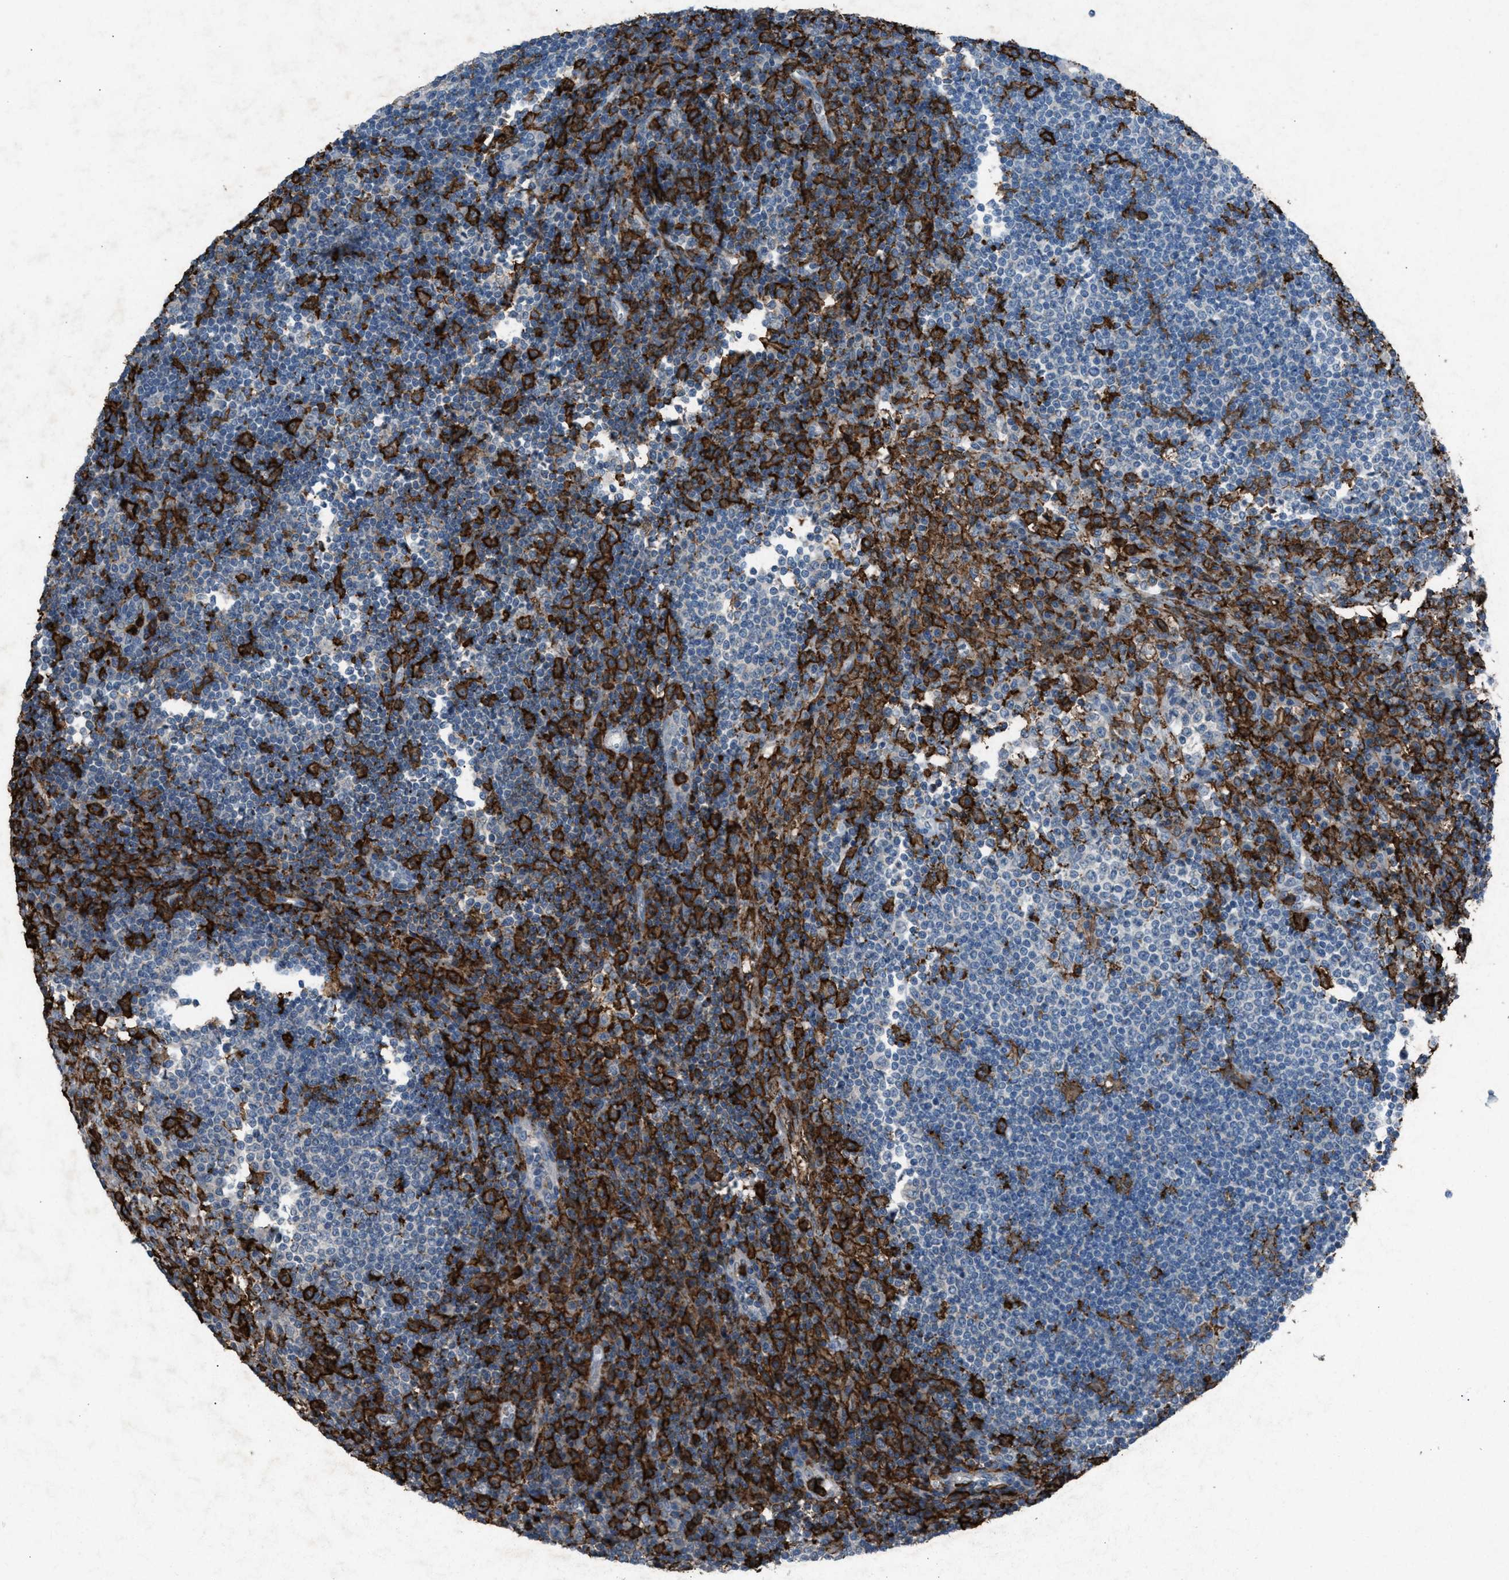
{"staining": {"intensity": "negative", "quantity": "none", "location": "none"}, "tissue": "lymph node", "cell_type": "Germinal center cells", "image_type": "normal", "snomed": [{"axis": "morphology", "description": "Normal tissue, NOS"}, {"axis": "topography", "description": "Lymph node"}], "caption": "Immunohistochemistry micrograph of unremarkable lymph node: lymph node stained with DAB (3,3'-diaminobenzidine) displays no significant protein positivity in germinal center cells. The staining is performed using DAB brown chromogen with nuclei counter-stained in using hematoxylin.", "gene": "FCER1G", "patient": {"sex": "female", "age": 53}}